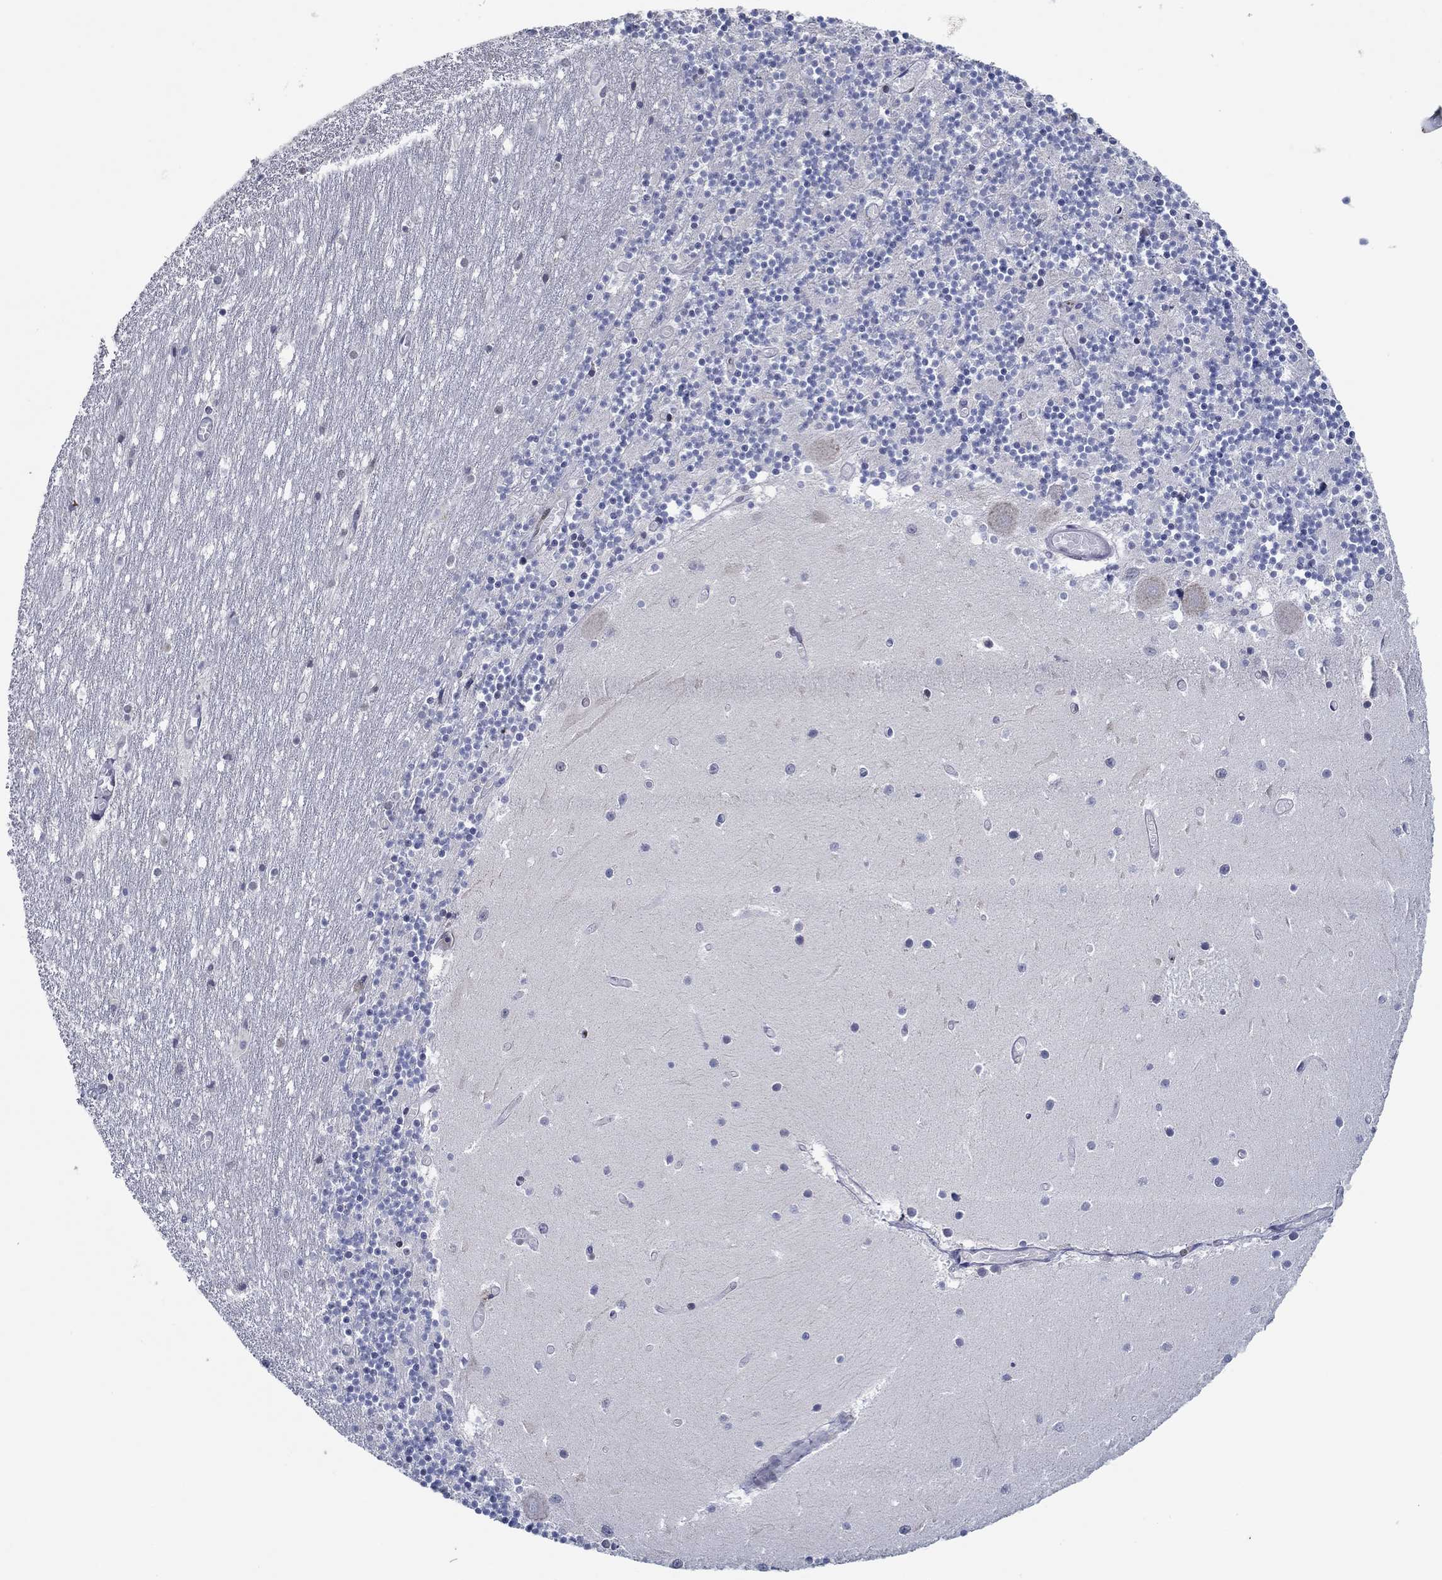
{"staining": {"intensity": "negative", "quantity": "none", "location": "none"}, "tissue": "cerebellum", "cell_type": "Cells in granular layer", "image_type": "normal", "snomed": [{"axis": "morphology", "description": "Normal tissue, NOS"}, {"axis": "topography", "description": "Cerebellum"}], "caption": "Cells in granular layer are negative for brown protein staining in unremarkable cerebellum. The staining was performed using DAB (3,3'-diaminobenzidine) to visualize the protein expression in brown, while the nuclei were stained in blue with hematoxylin (Magnification: 20x).", "gene": "GATA2", "patient": {"sex": "female", "age": 28}}